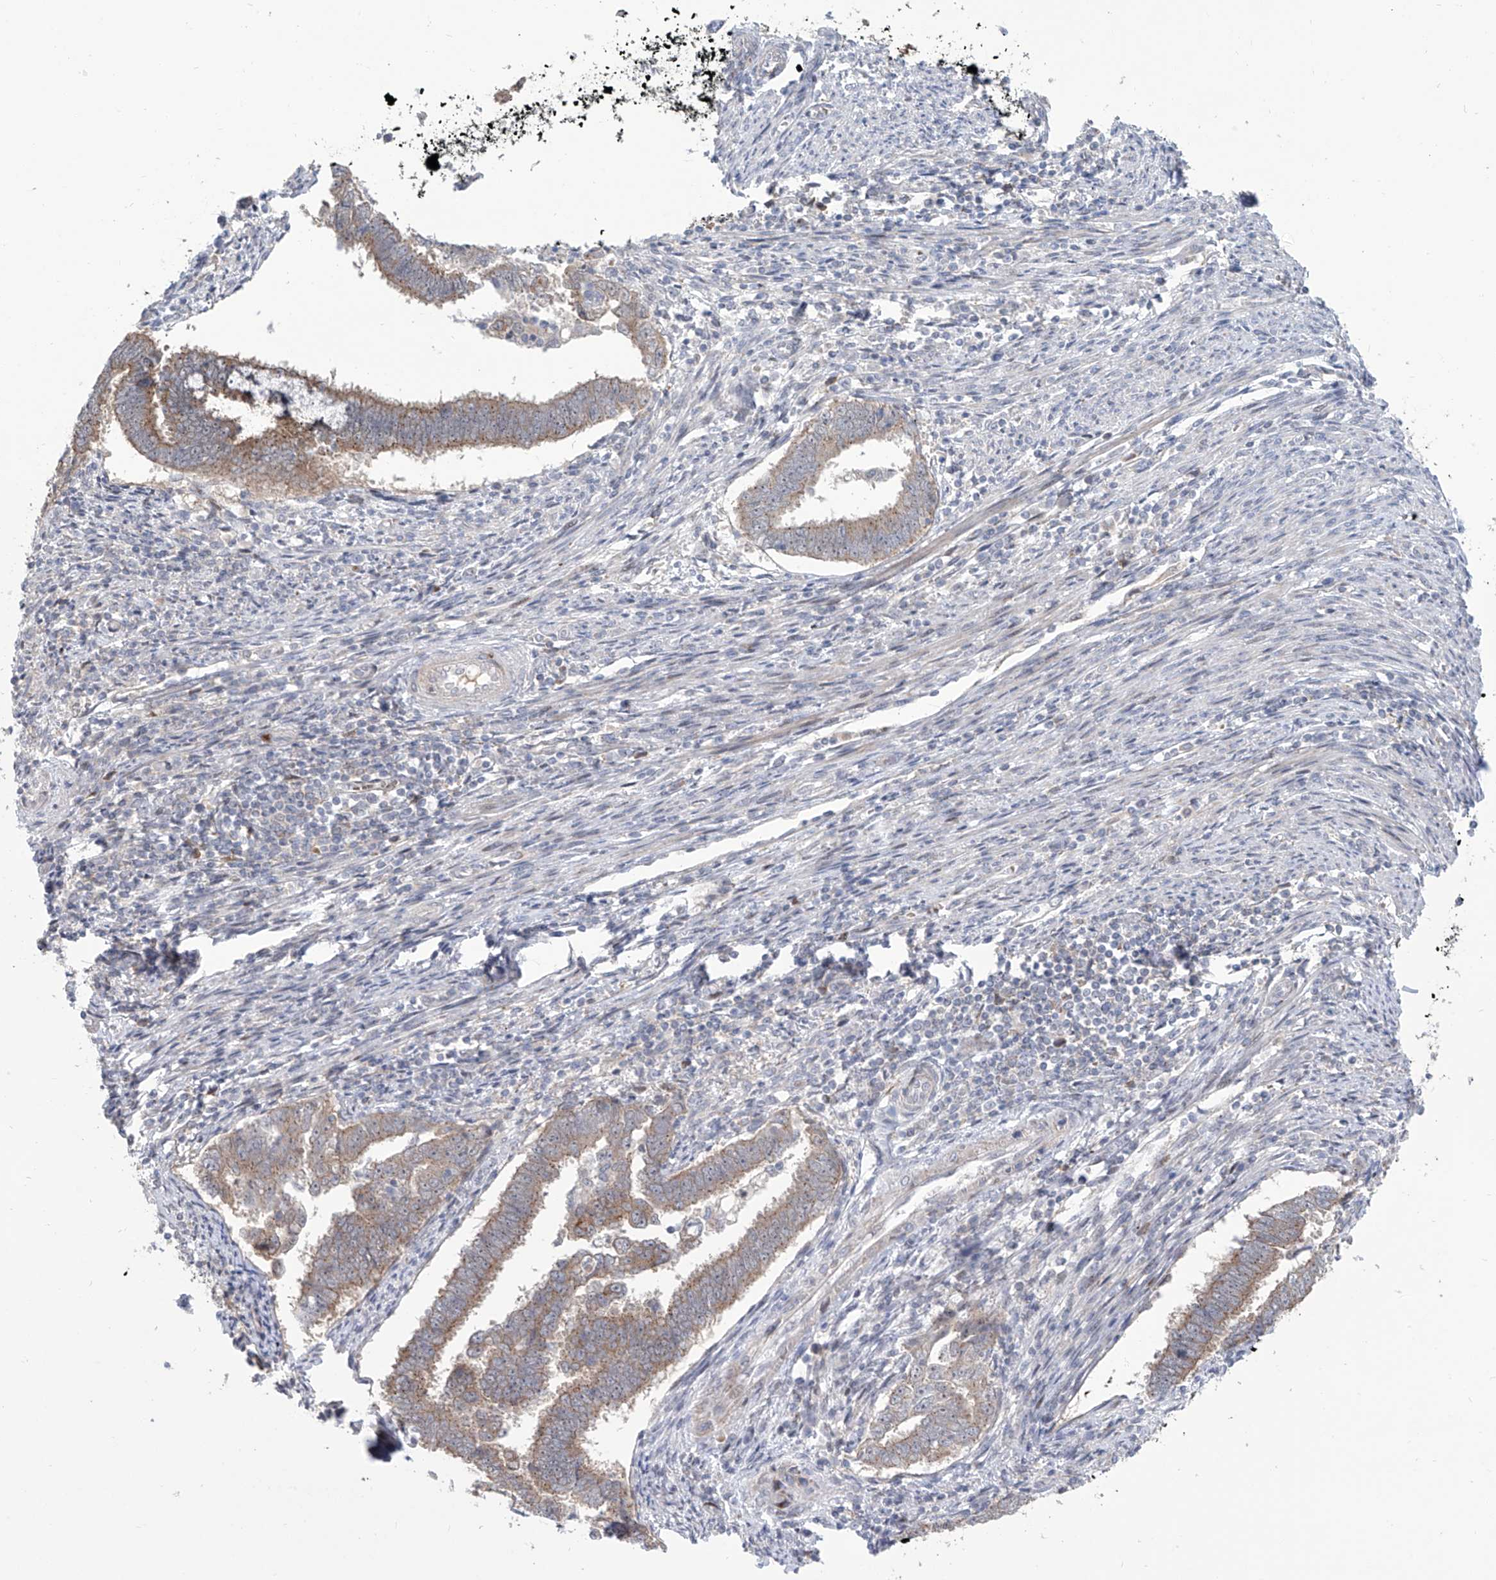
{"staining": {"intensity": "weak", "quantity": ">75%", "location": "cytoplasmic/membranous"}, "tissue": "endometrial cancer", "cell_type": "Tumor cells", "image_type": "cancer", "snomed": [{"axis": "morphology", "description": "Adenocarcinoma, NOS"}, {"axis": "topography", "description": "Endometrium"}], "caption": "An immunohistochemistry photomicrograph of neoplastic tissue is shown. Protein staining in brown labels weak cytoplasmic/membranous positivity in endometrial cancer (adenocarcinoma) within tumor cells.", "gene": "LRRC1", "patient": {"sex": "female", "age": 75}}